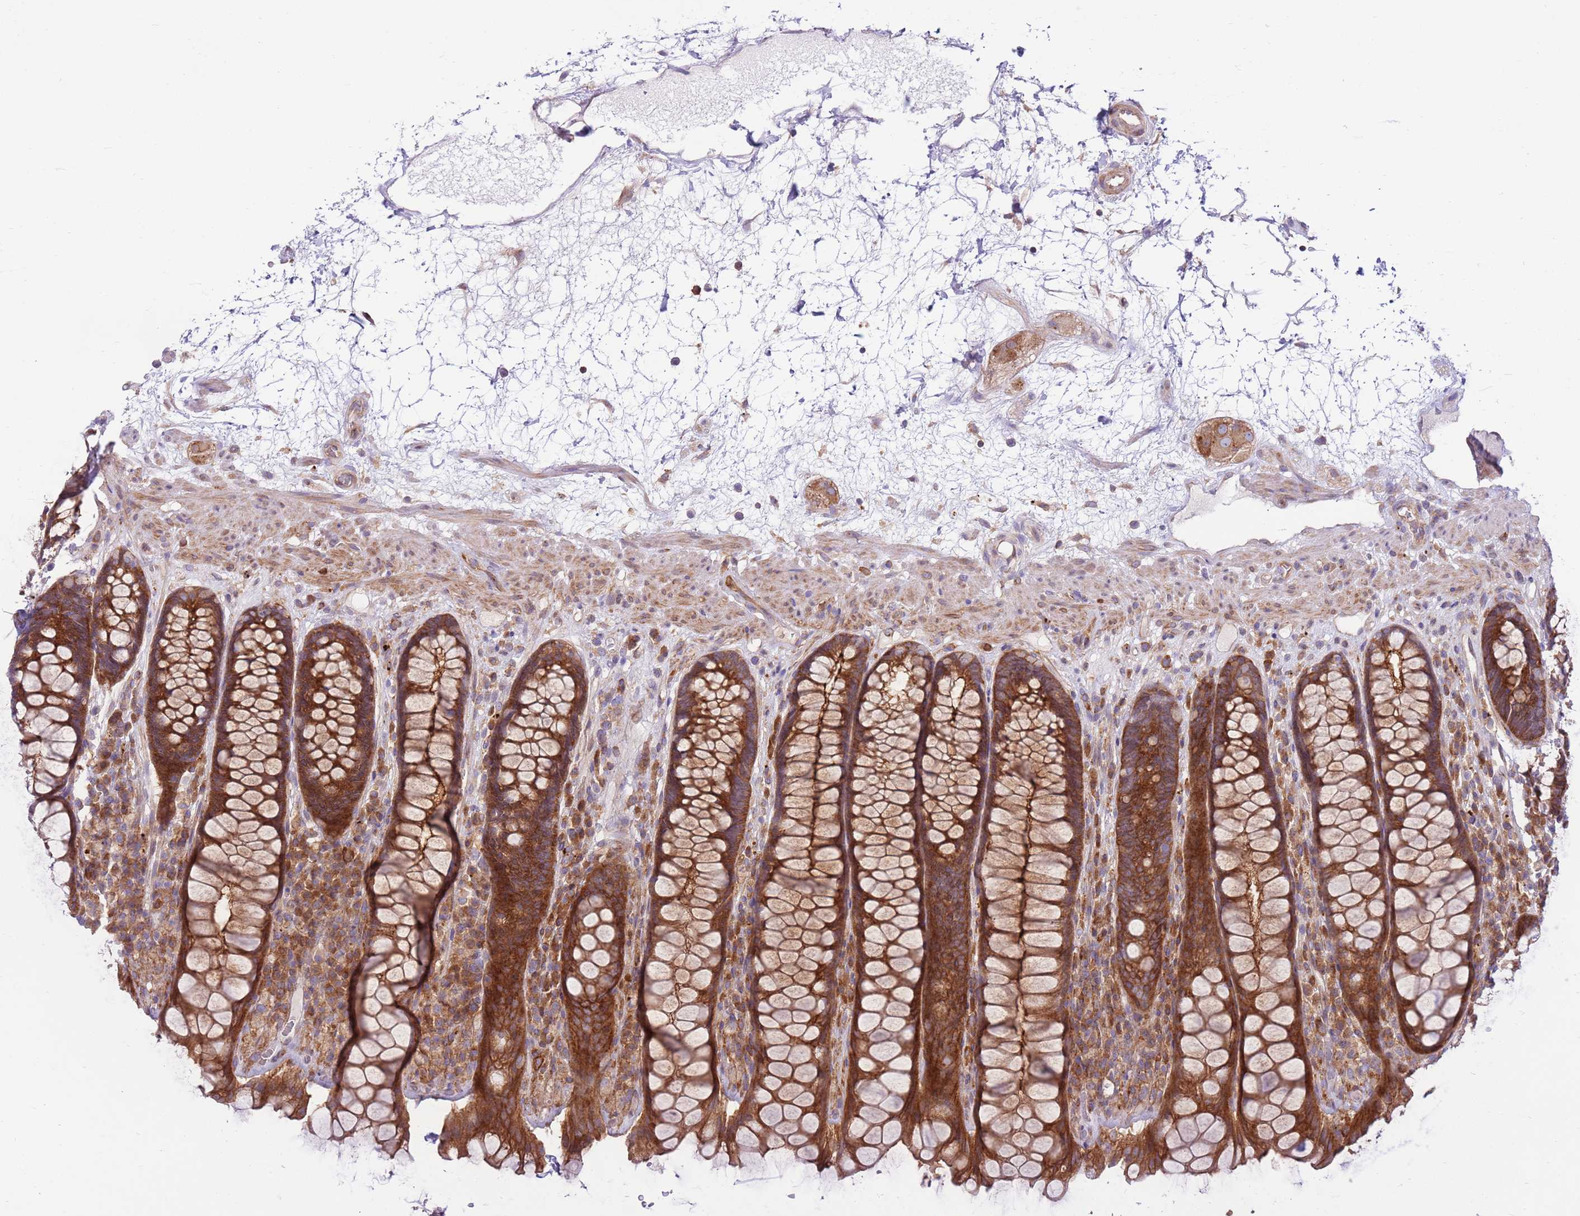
{"staining": {"intensity": "strong", "quantity": ">75%", "location": "cytoplasmic/membranous"}, "tissue": "rectum", "cell_type": "Glandular cells", "image_type": "normal", "snomed": [{"axis": "morphology", "description": "Normal tissue, NOS"}, {"axis": "topography", "description": "Rectum"}], "caption": "Brown immunohistochemical staining in normal human rectum shows strong cytoplasmic/membranous staining in about >75% of glandular cells. Nuclei are stained in blue.", "gene": "DDX19B", "patient": {"sex": "male", "age": 64}}